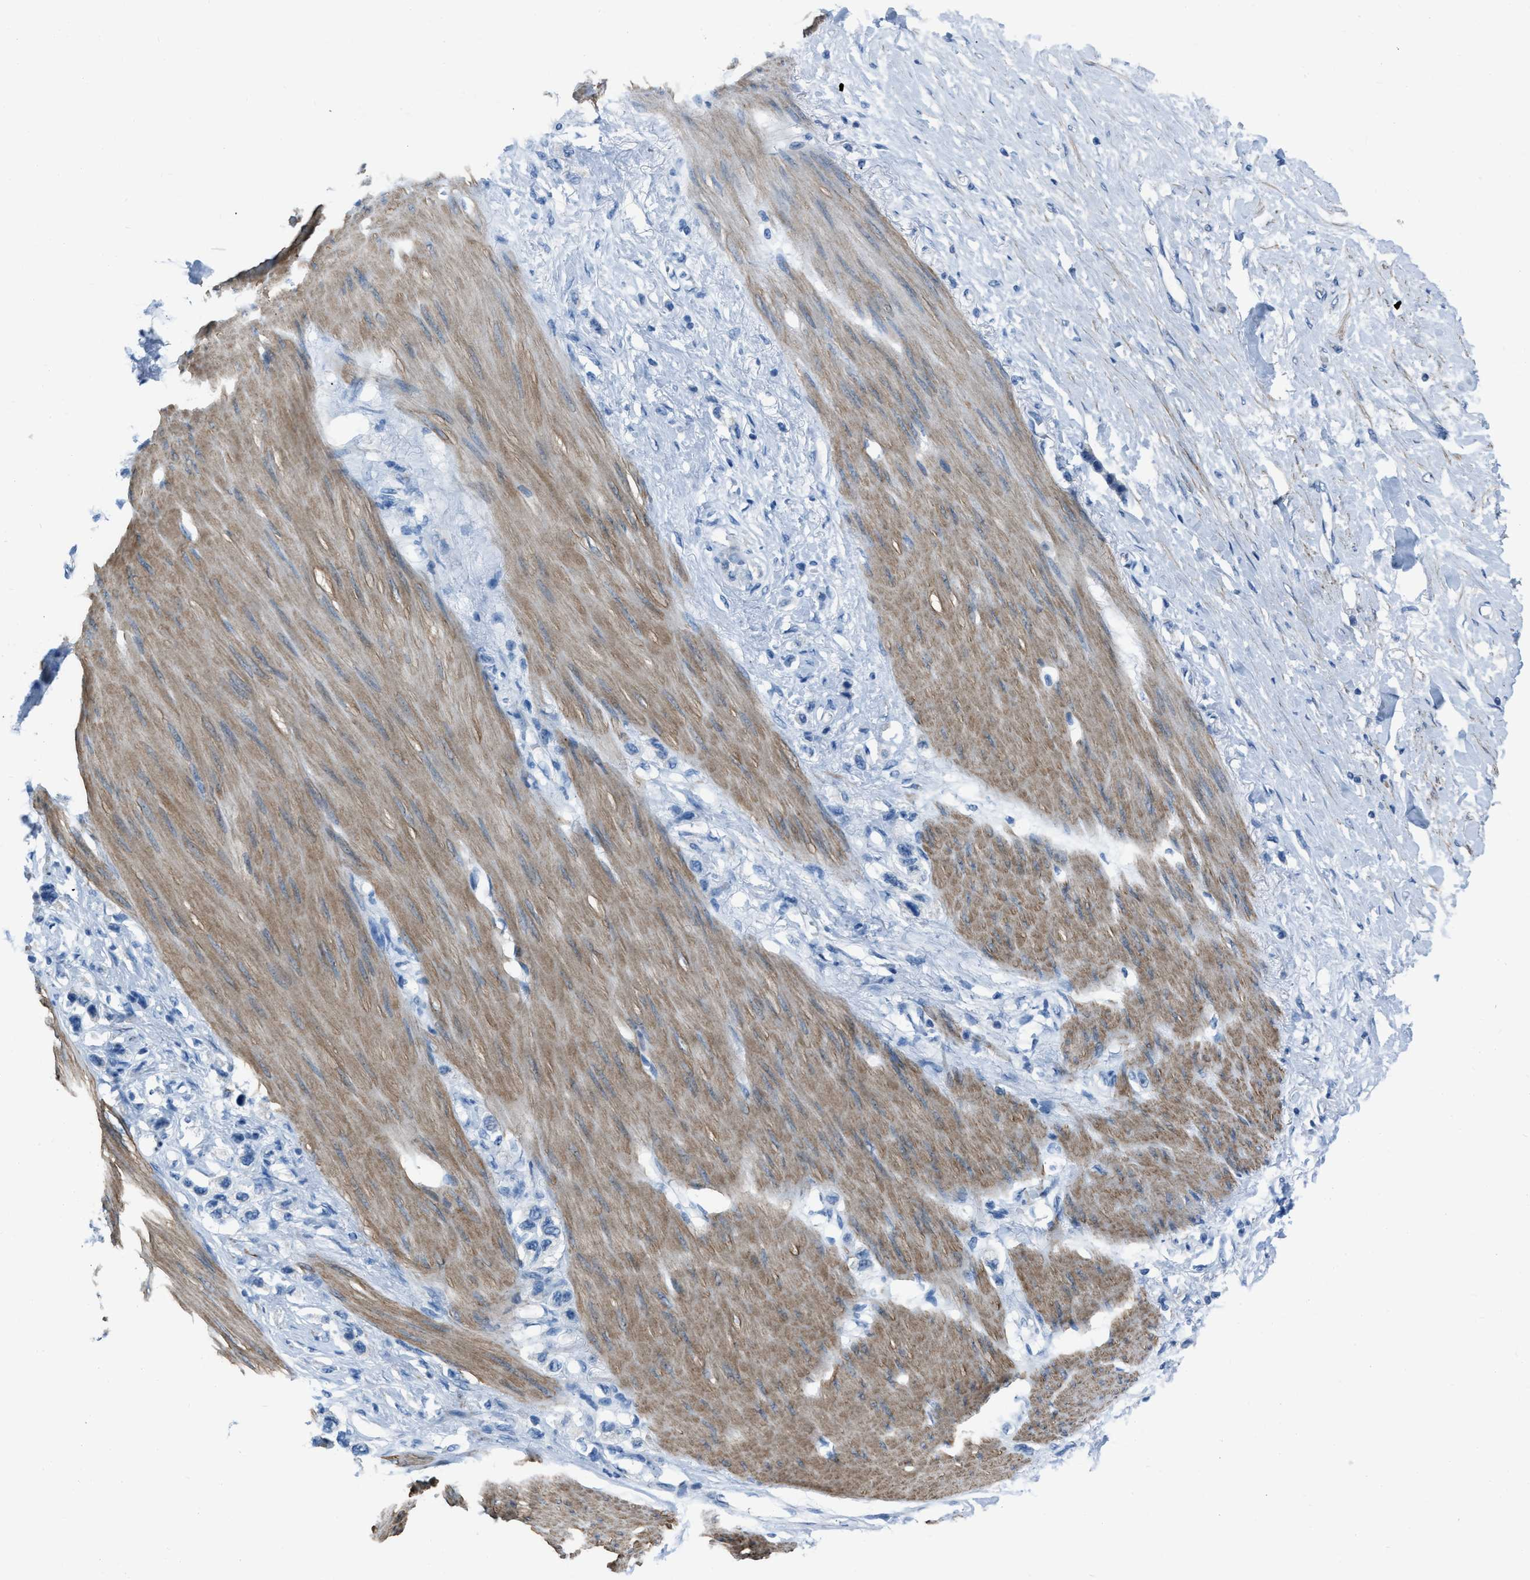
{"staining": {"intensity": "negative", "quantity": "none", "location": "none"}, "tissue": "stomach cancer", "cell_type": "Tumor cells", "image_type": "cancer", "snomed": [{"axis": "morphology", "description": "Adenocarcinoma, NOS"}, {"axis": "topography", "description": "Stomach"}], "caption": "DAB (3,3'-diaminobenzidine) immunohistochemical staining of human stomach adenocarcinoma exhibits no significant expression in tumor cells.", "gene": "SPATC1L", "patient": {"sex": "female", "age": 65}}